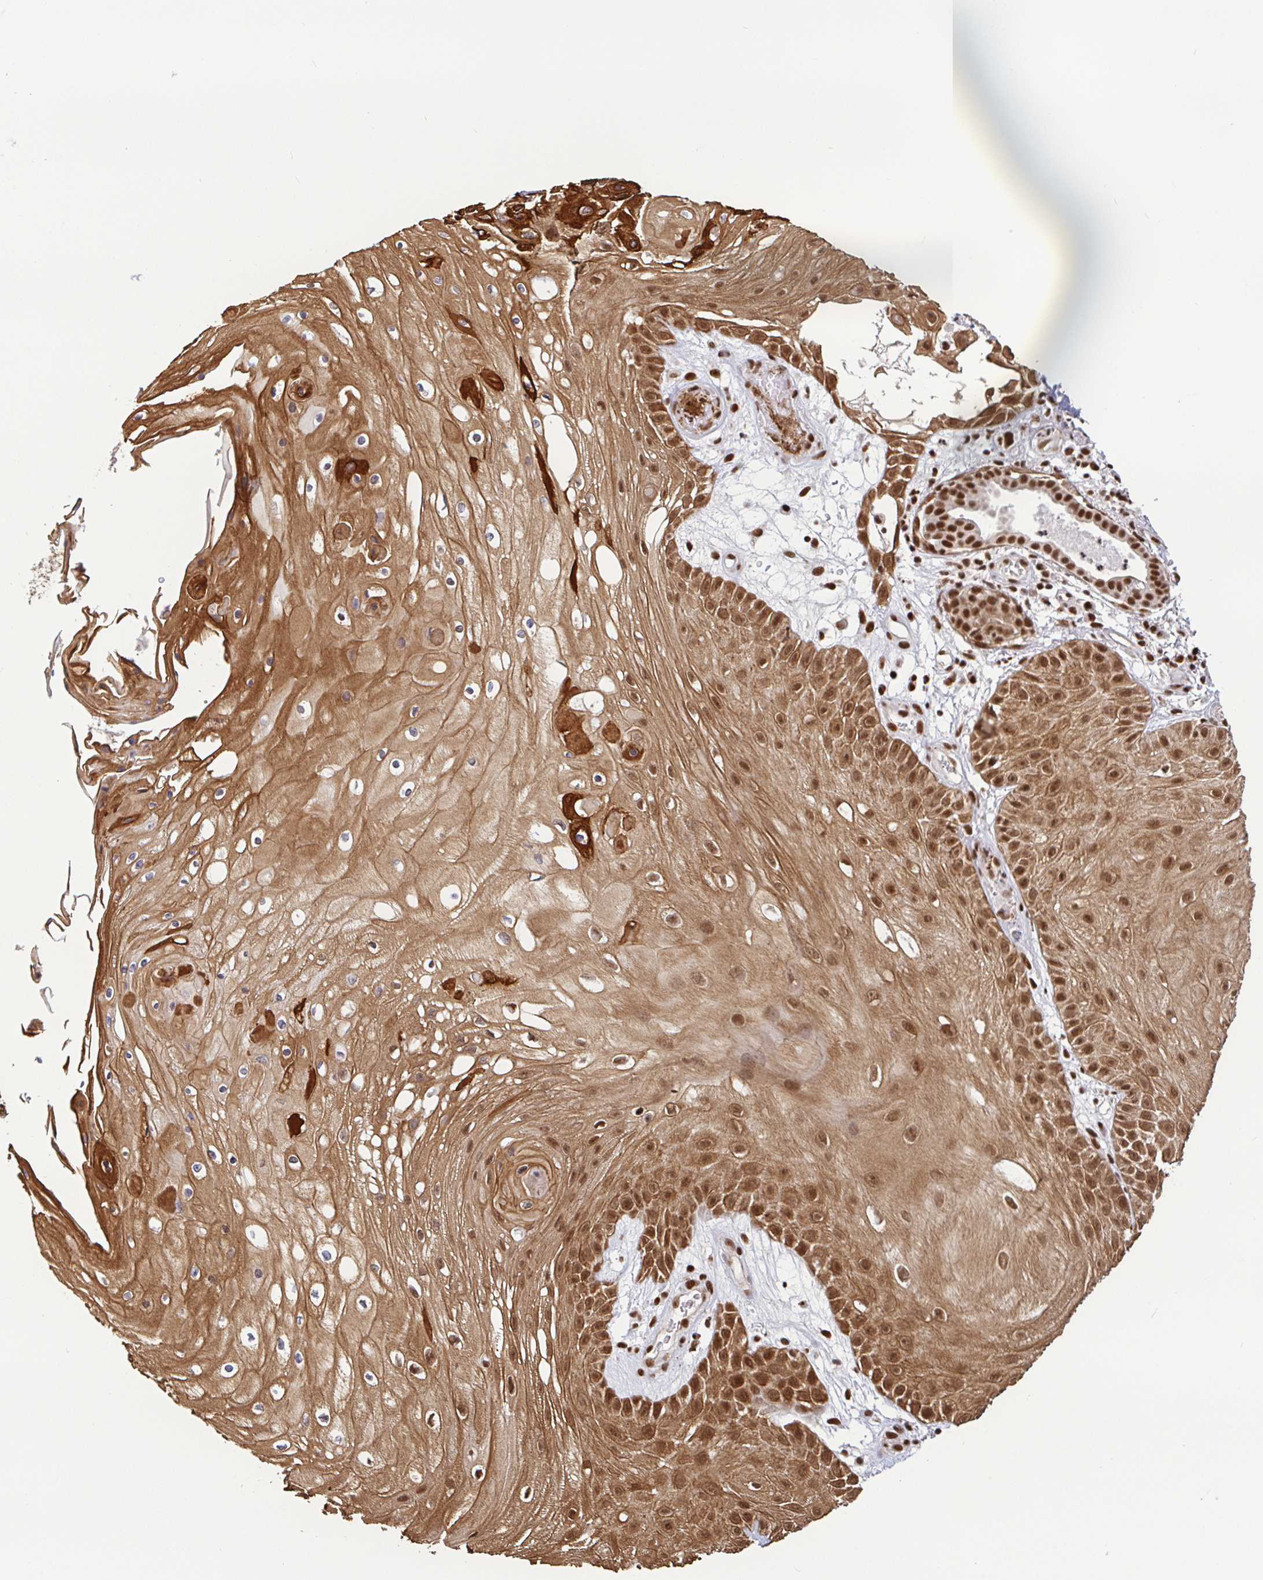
{"staining": {"intensity": "moderate", "quantity": ">75%", "location": "cytoplasmic/membranous,nuclear"}, "tissue": "skin cancer", "cell_type": "Tumor cells", "image_type": "cancer", "snomed": [{"axis": "morphology", "description": "Squamous cell carcinoma, NOS"}, {"axis": "topography", "description": "Skin"}], "caption": "An immunohistochemistry (IHC) photomicrograph of tumor tissue is shown. Protein staining in brown shows moderate cytoplasmic/membranous and nuclear positivity in skin cancer within tumor cells.", "gene": "SP3", "patient": {"sex": "male", "age": 70}}